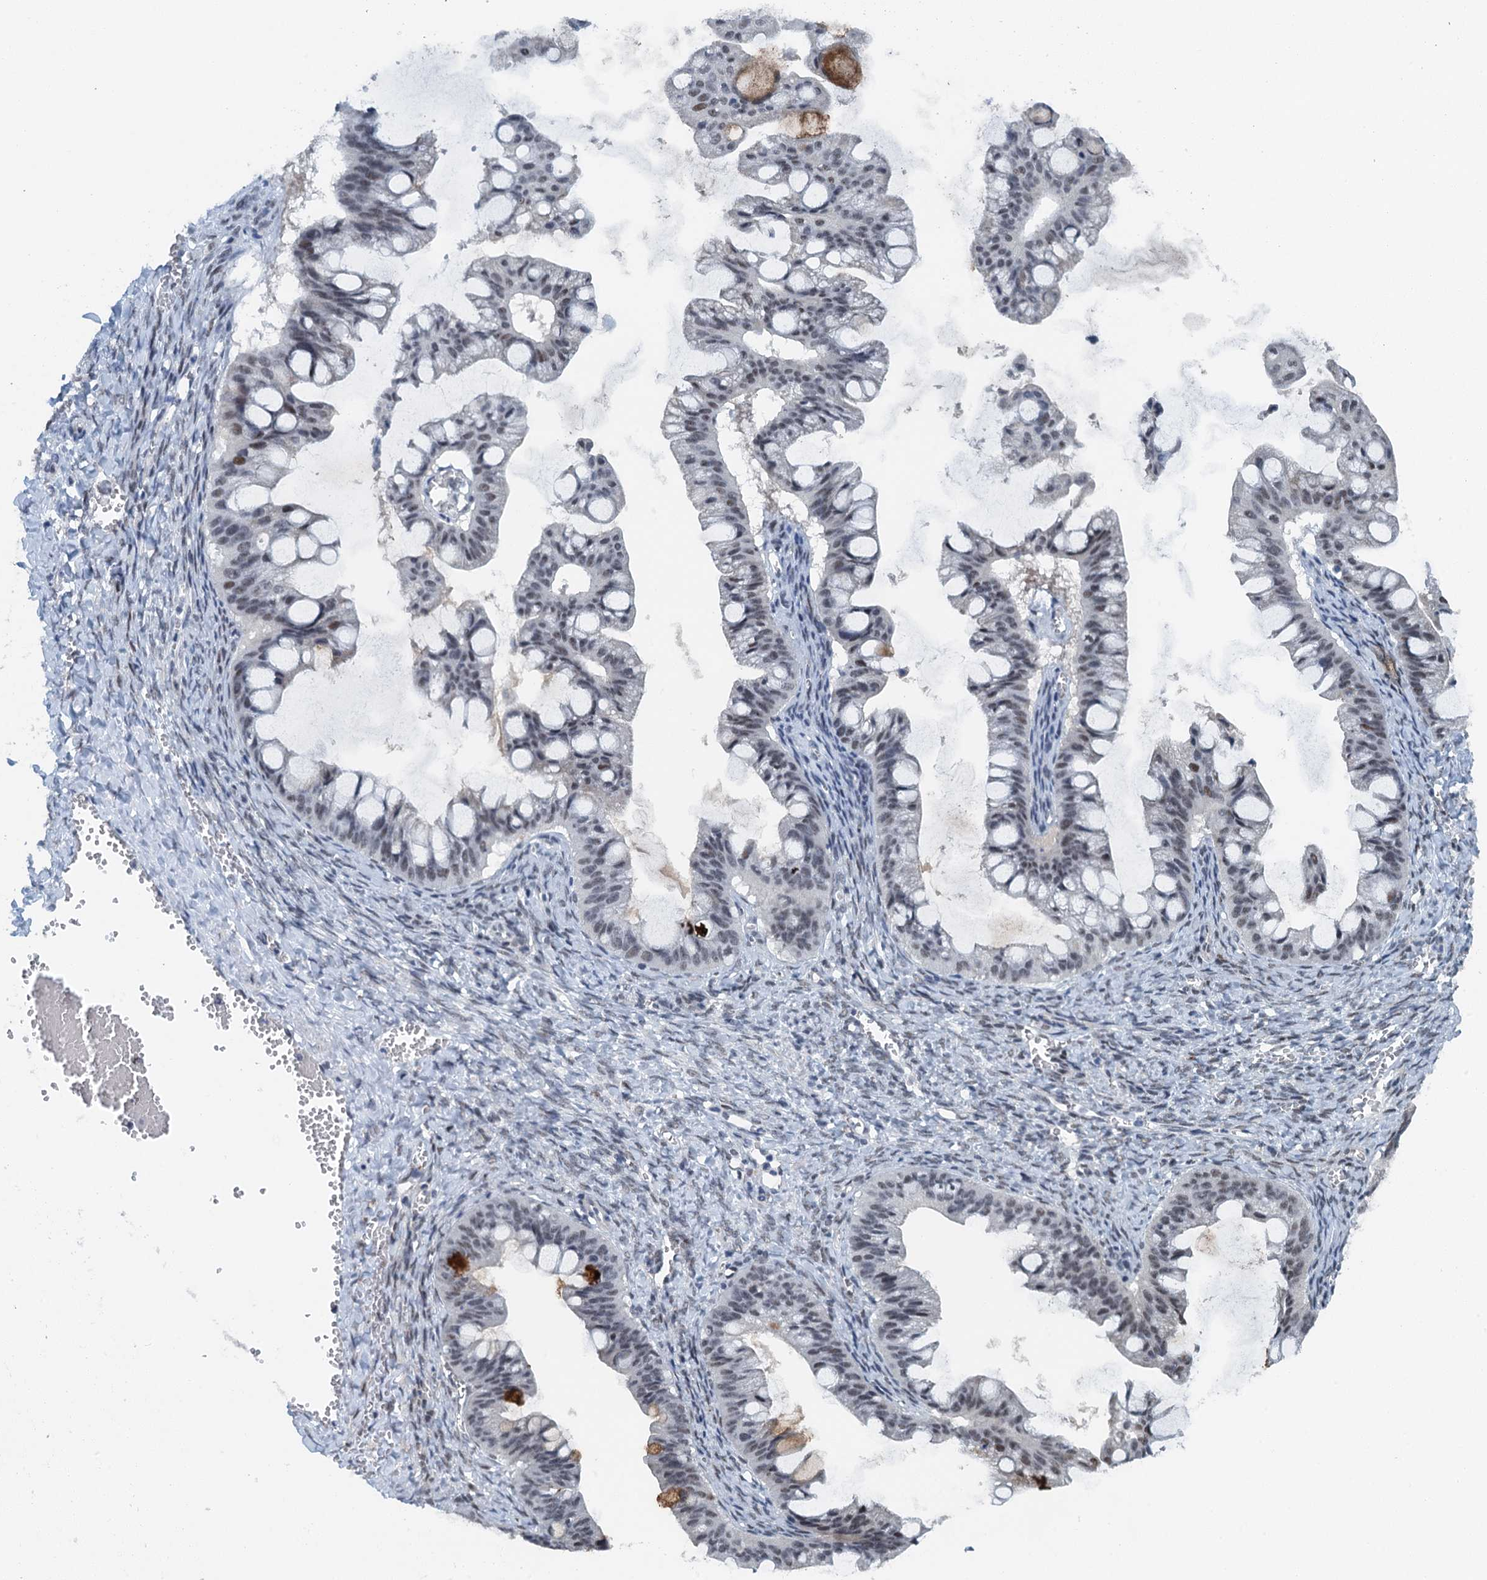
{"staining": {"intensity": "moderate", "quantity": "25%-75%", "location": "nuclear"}, "tissue": "ovarian cancer", "cell_type": "Tumor cells", "image_type": "cancer", "snomed": [{"axis": "morphology", "description": "Cystadenocarcinoma, mucinous, NOS"}, {"axis": "topography", "description": "Ovary"}], "caption": "Immunohistochemical staining of ovarian mucinous cystadenocarcinoma displays medium levels of moderate nuclear protein positivity in approximately 25%-75% of tumor cells. (IHC, brightfield microscopy, high magnification).", "gene": "MTA3", "patient": {"sex": "female", "age": 73}}